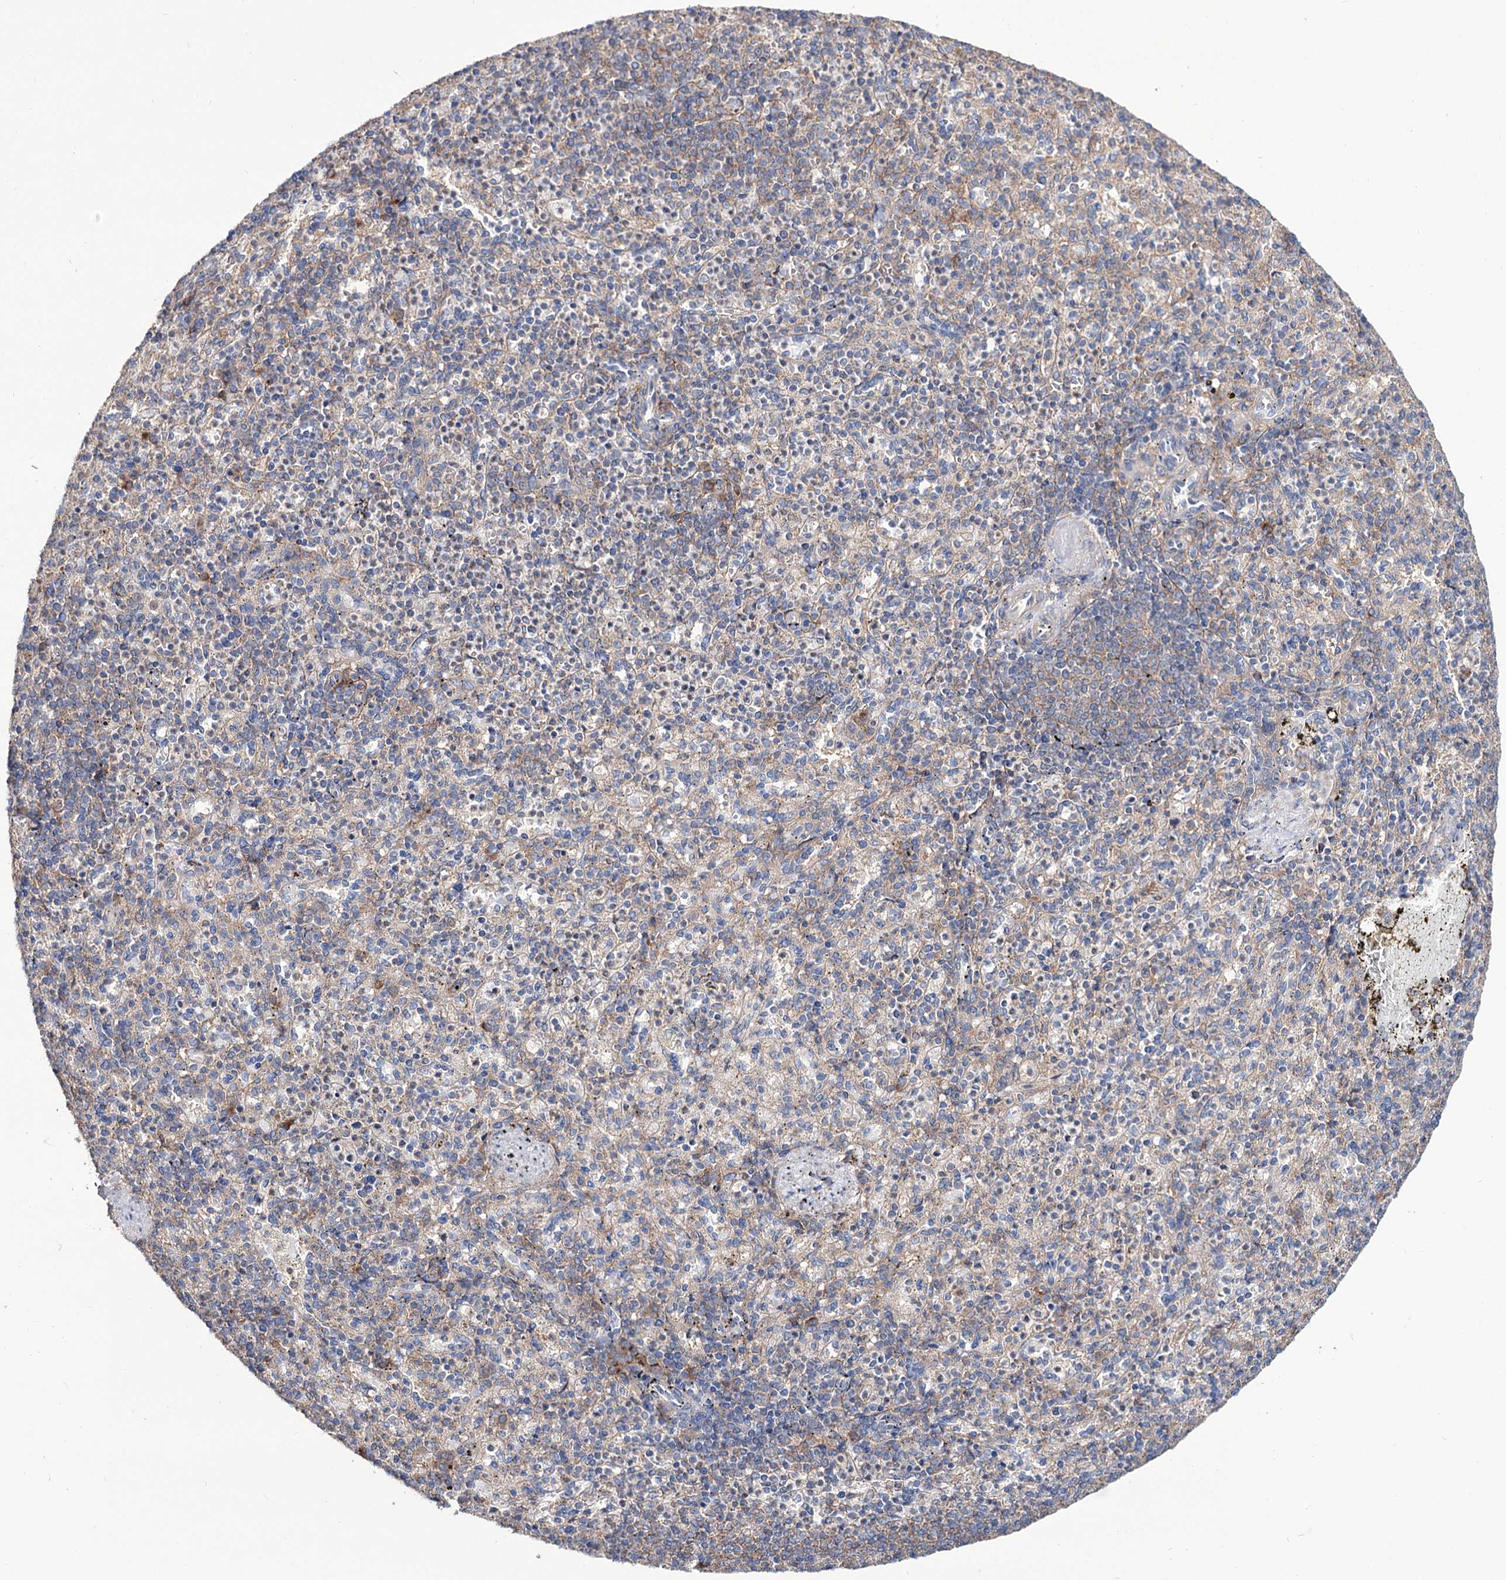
{"staining": {"intensity": "negative", "quantity": "none", "location": "none"}, "tissue": "spleen", "cell_type": "Cells in red pulp", "image_type": "normal", "snomed": [{"axis": "morphology", "description": "Normal tissue, NOS"}, {"axis": "topography", "description": "Spleen"}], "caption": "Immunohistochemistry (IHC) of unremarkable spleen shows no staining in cells in red pulp.", "gene": "SEC24A", "patient": {"sex": "female", "age": 74}}